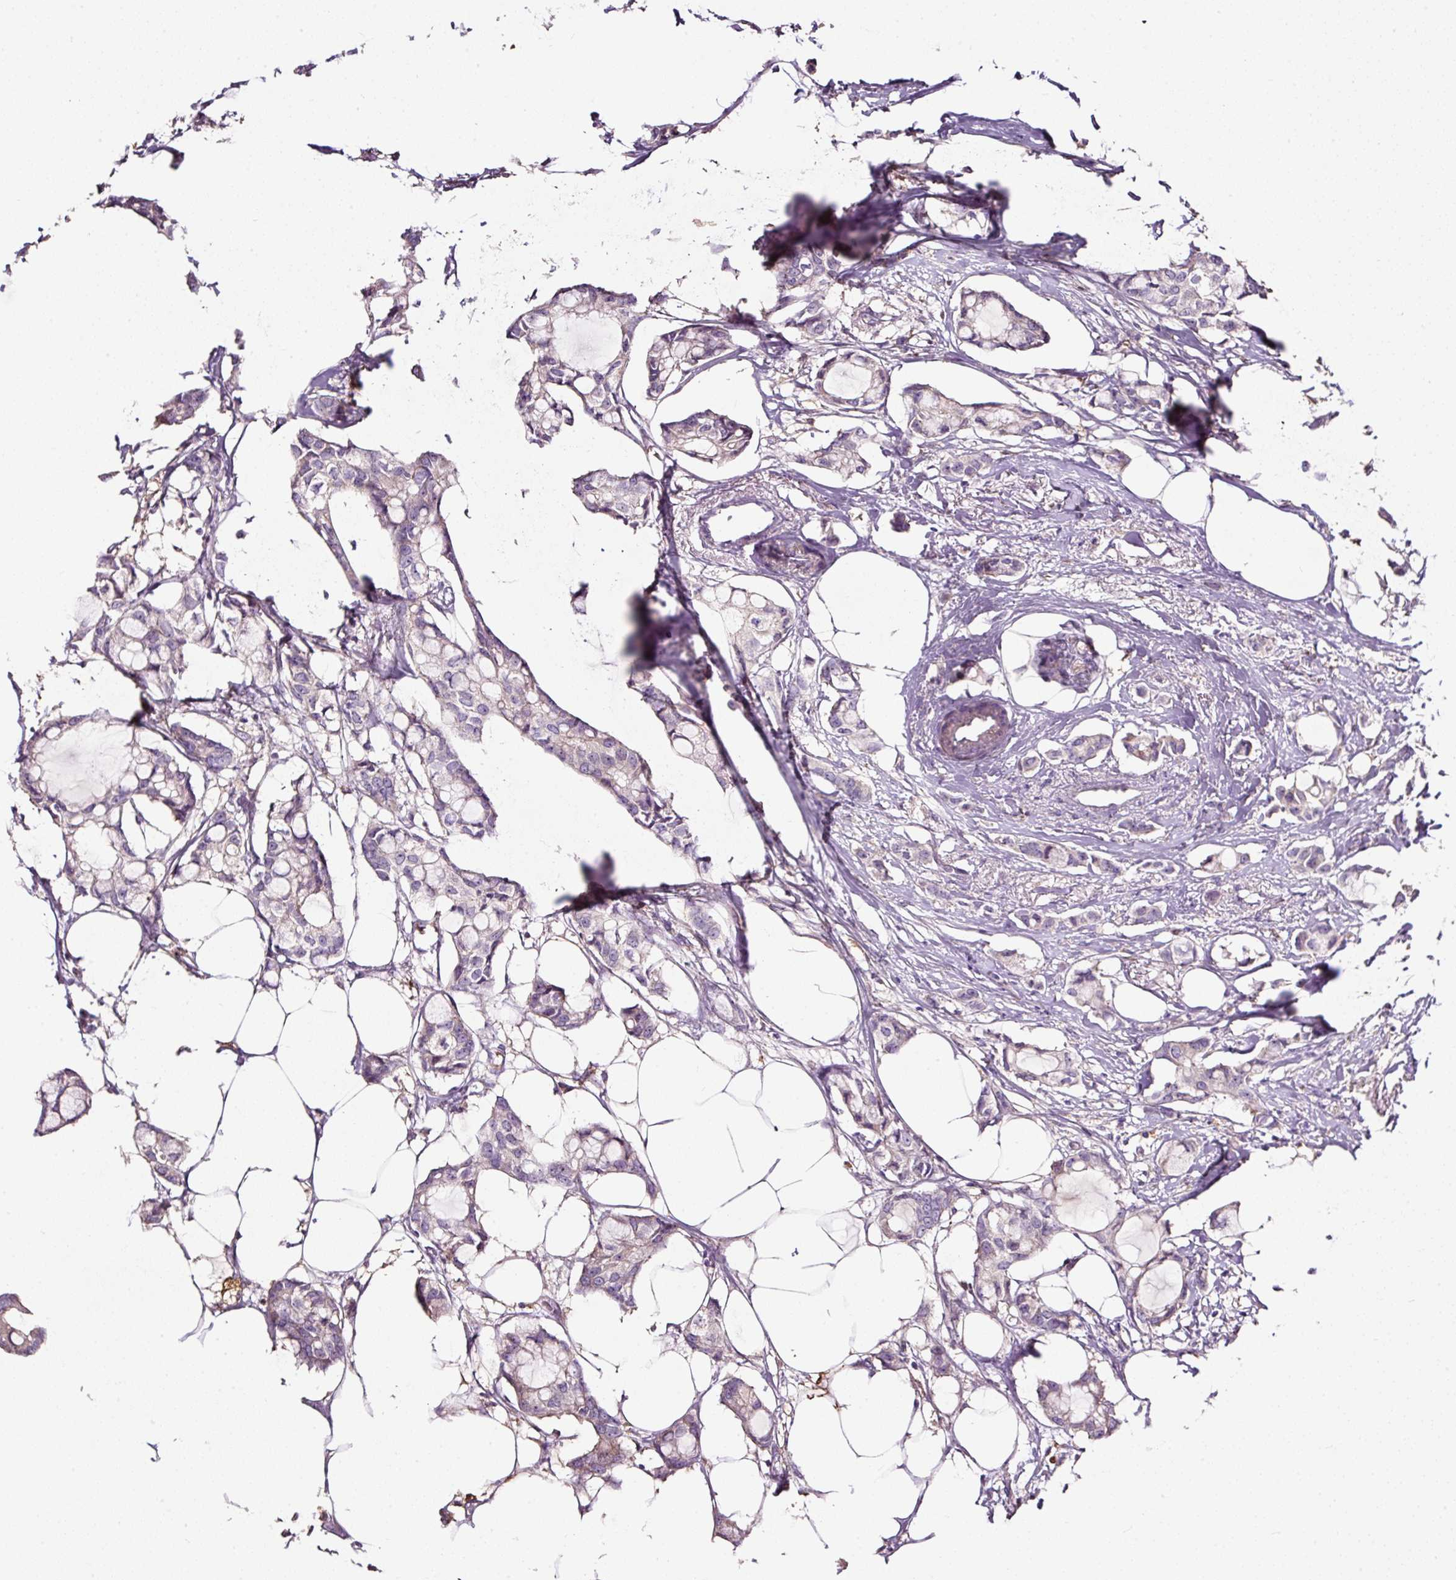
{"staining": {"intensity": "negative", "quantity": "none", "location": "none"}, "tissue": "breast cancer", "cell_type": "Tumor cells", "image_type": "cancer", "snomed": [{"axis": "morphology", "description": "Duct carcinoma"}, {"axis": "topography", "description": "Breast"}], "caption": "Immunohistochemical staining of breast cancer (intraductal carcinoma) shows no significant expression in tumor cells.", "gene": "LRRC24", "patient": {"sex": "female", "age": 73}}